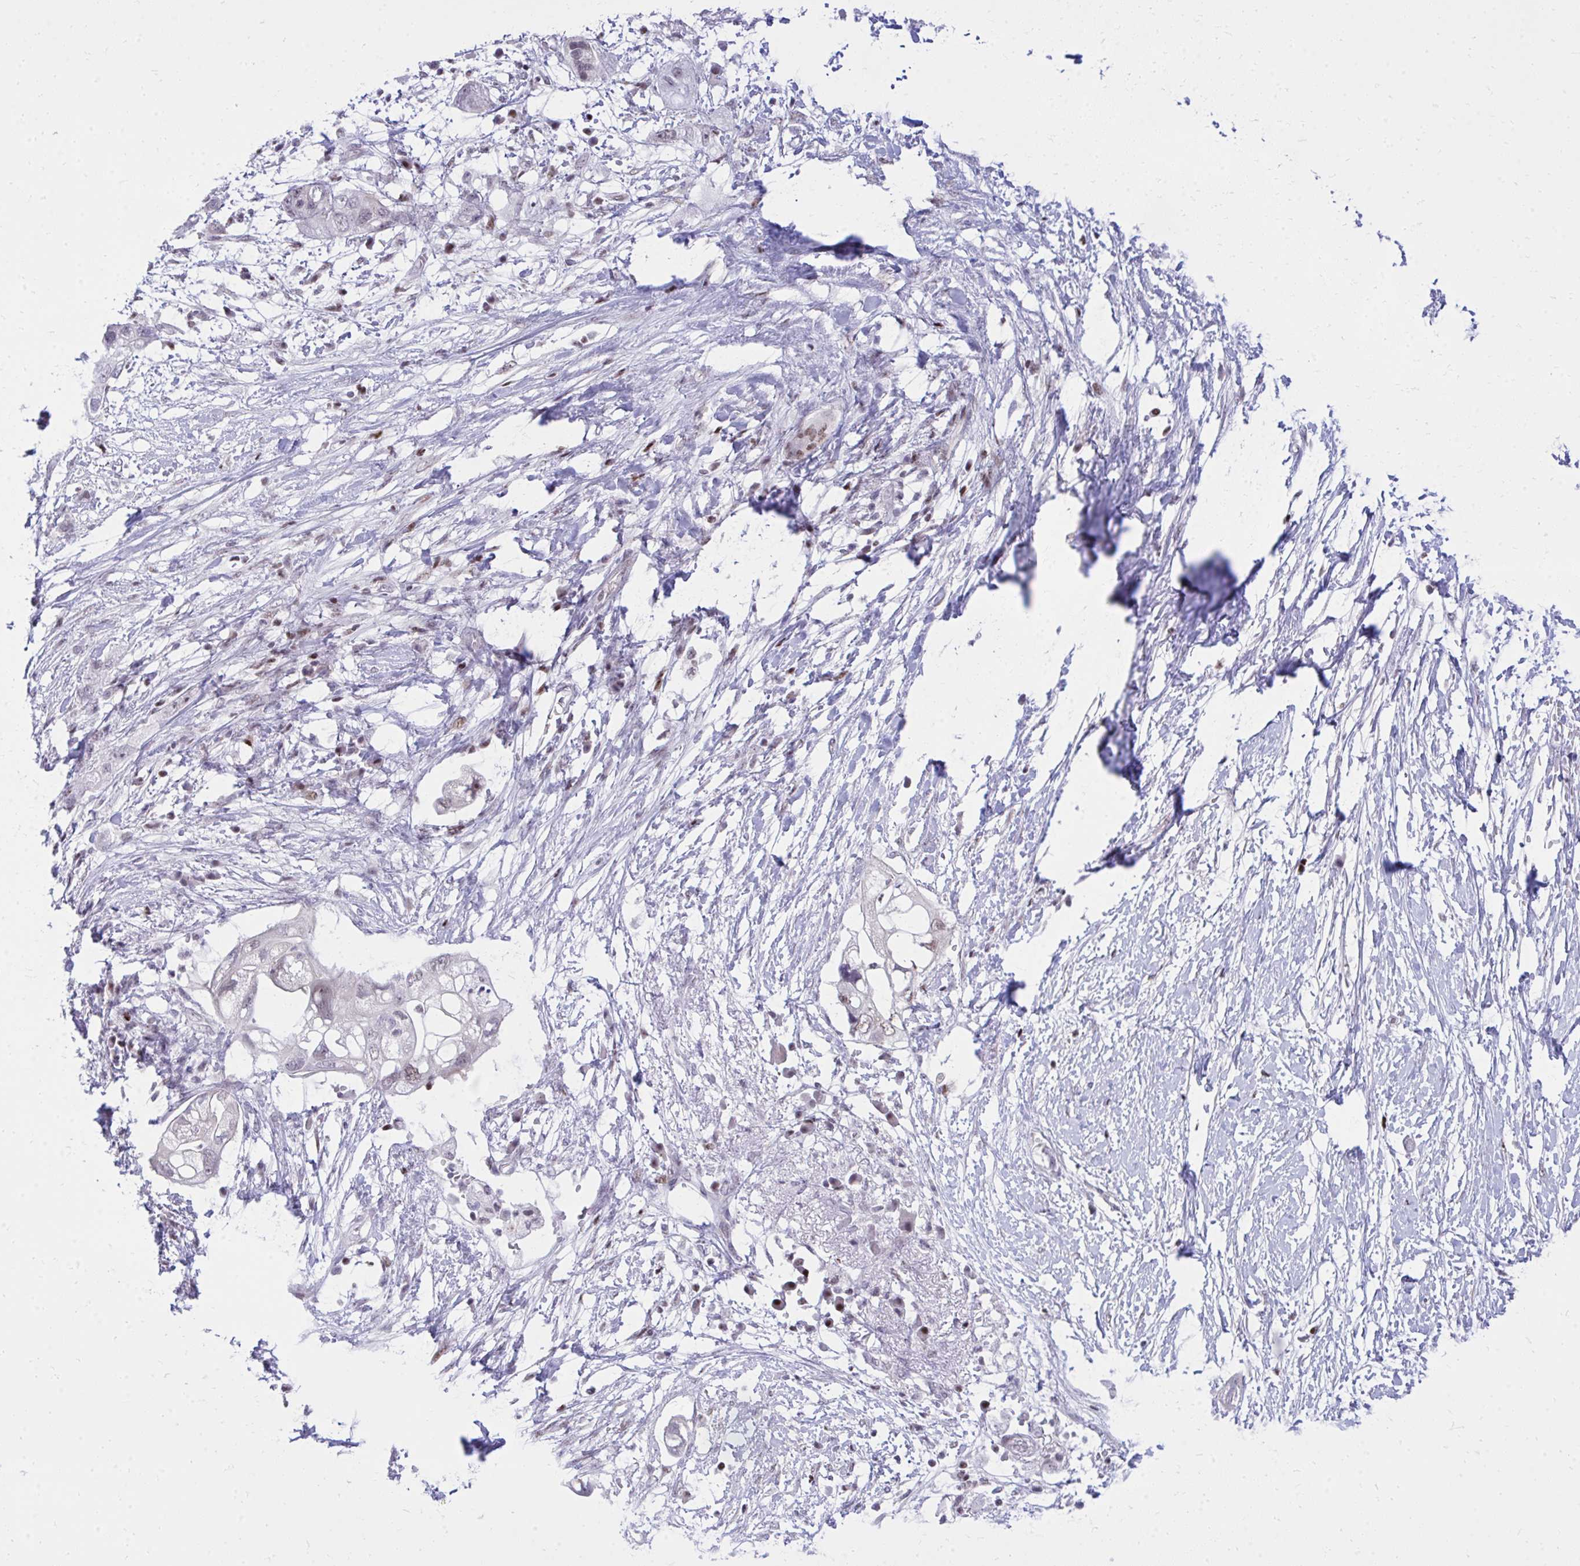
{"staining": {"intensity": "weak", "quantity": "<25%", "location": "nuclear"}, "tissue": "pancreatic cancer", "cell_type": "Tumor cells", "image_type": "cancer", "snomed": [{"axis": "morphology", "description": "Adenocarcinoma, NOS"}, {"axis": "topography", "description": "Pancreas"}], "caption": "High magnification brightfield microscopy of pancreatic cancer (adenocarcinoma) stained with DAB (brown) and counterstained with hematoxylin (blue): tumor cells show no significant positivity. (DAB immunohistochemistry with hematoxylin counter stain).", "gene": "C14orf39", "patient": {"sex": "female", "age": 72}}